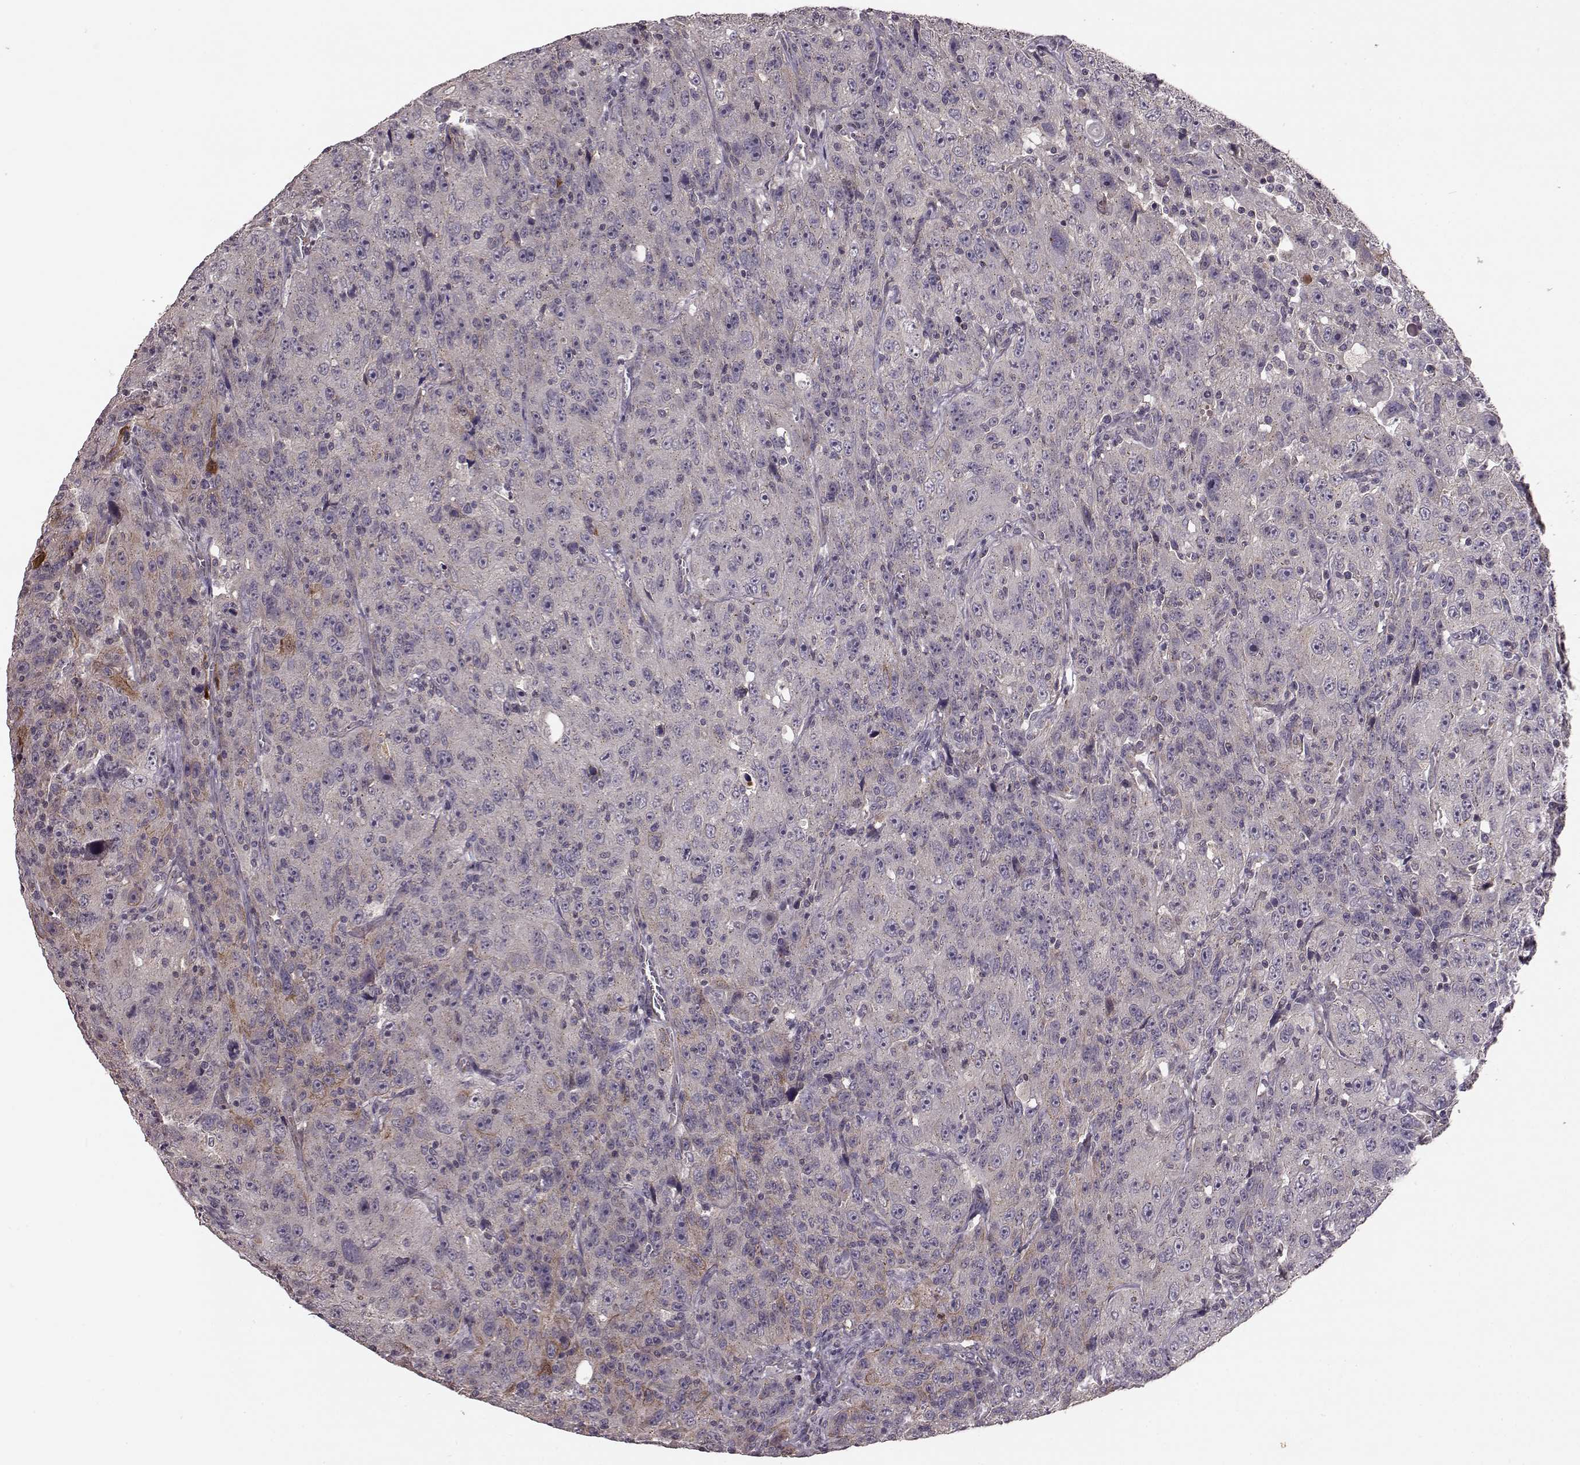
{"staining": {"intensity": "negative", "quantity": "none", "location": "none"}, "tissue": "urothelial cancer", "cell_type": "Tumor cells", "image_type": "cancer", "snomed": [{"axis": "morphology", "description": "Urothelial carcinoma, NOS"}, {"axis": "morphology", "description": "Urothelial carcinoma, High grade"}, {"axis": "topography", "description": "Urinary bladder"}], "caption": "This is a micrograph of immunohistochemistry staining of urothelial cancer, which shows no positivity in tumor cells.", "gene": "NTF3", "patient": {"sex": "female", "age": 73}}